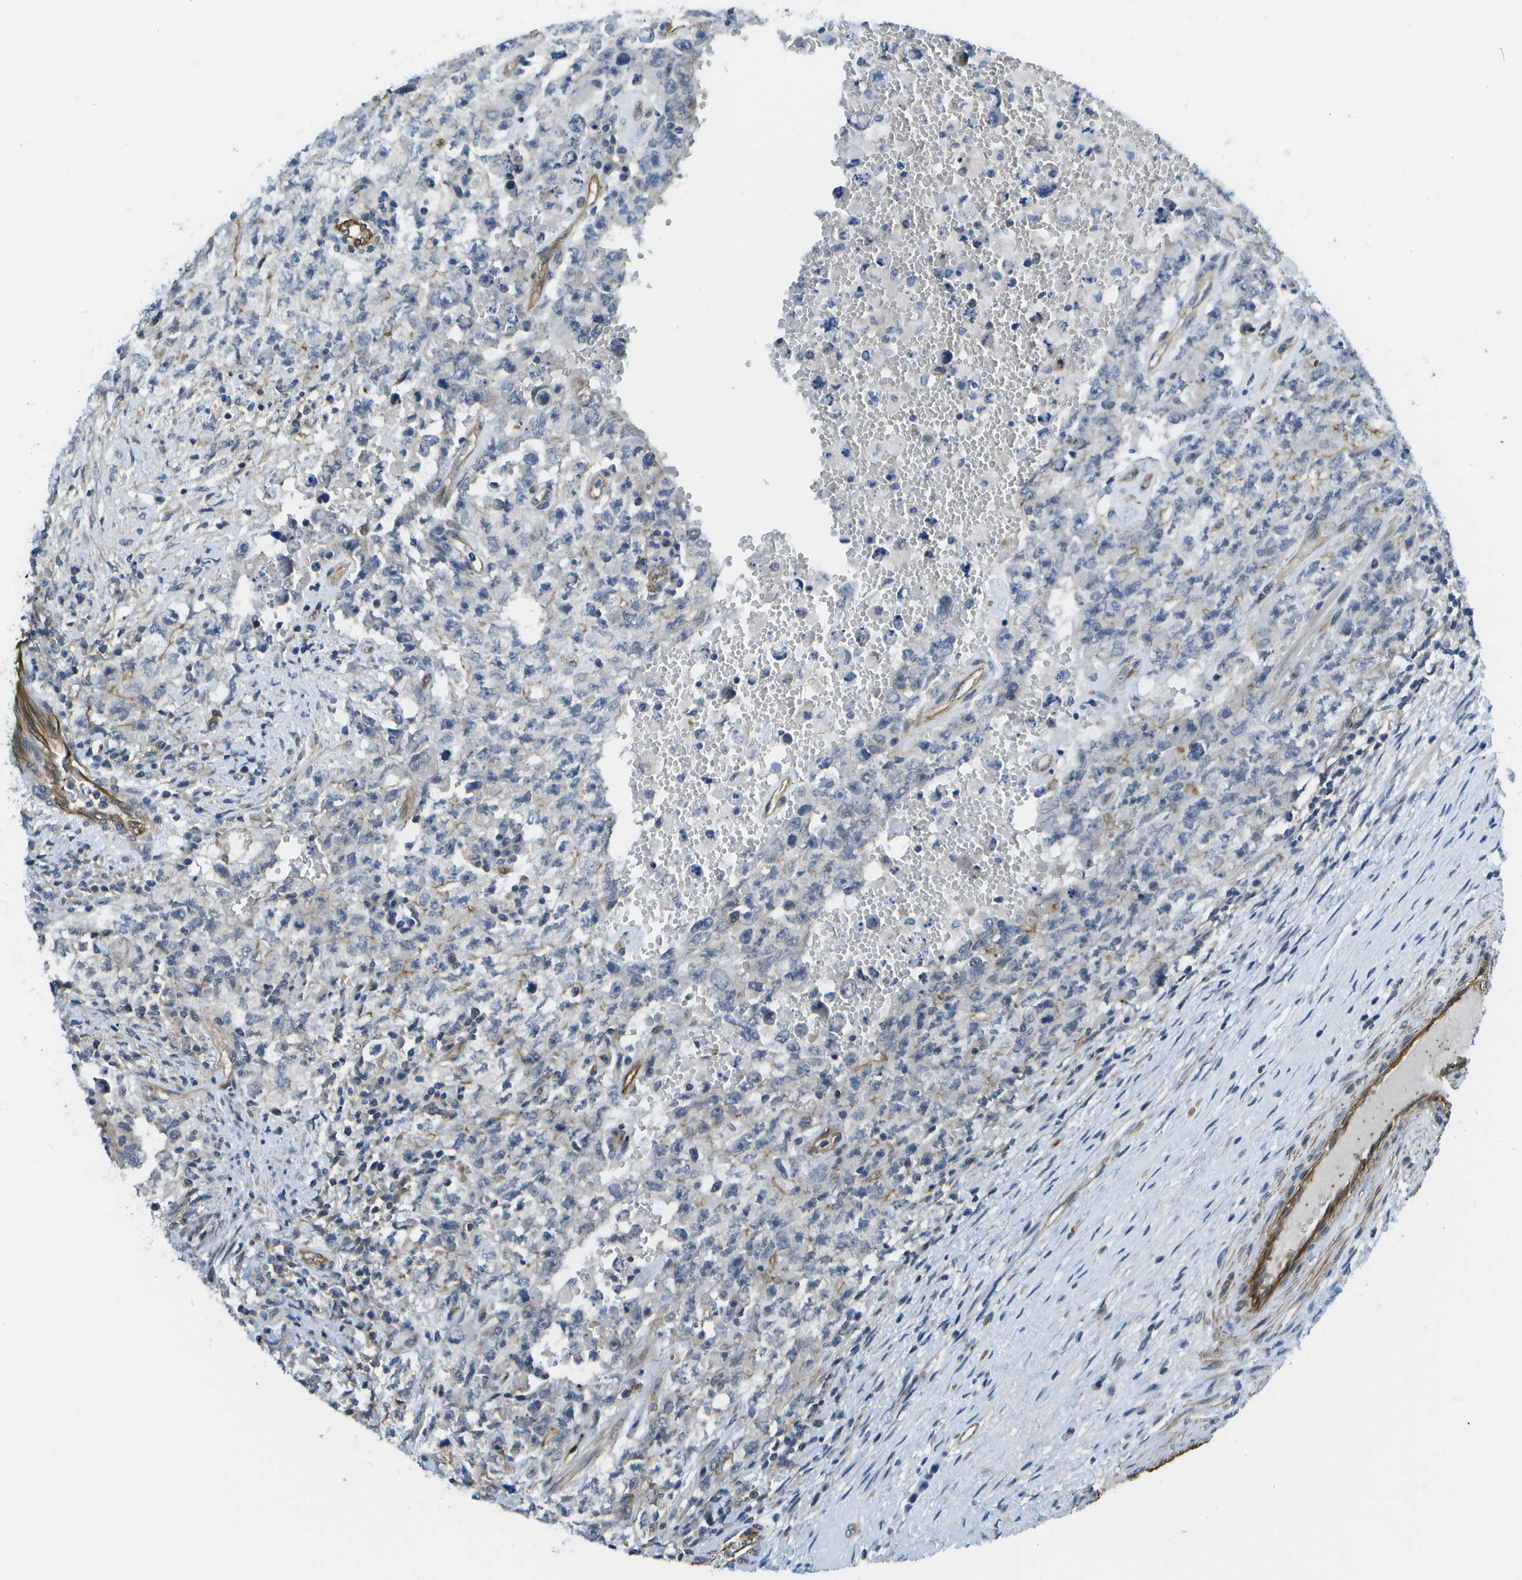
{"staining": {"intensity": "negative", "quantity": "none", "location": "none"}, "tissue": "testis cancer", "cell_type": "Tumor cells", "image_type": "cancer", "snomed": [{"axis": "morphology", "description": "Carcinoma, Embryonal, NOS"}, {"axis": "topography", "description": "Testis"}], "caption": "The IHC micrograph has no significant staining in tumor cells of testis cancer tissue.", "gene": "KIAA0040", "patient": {"sex": "male", "age": 26}}